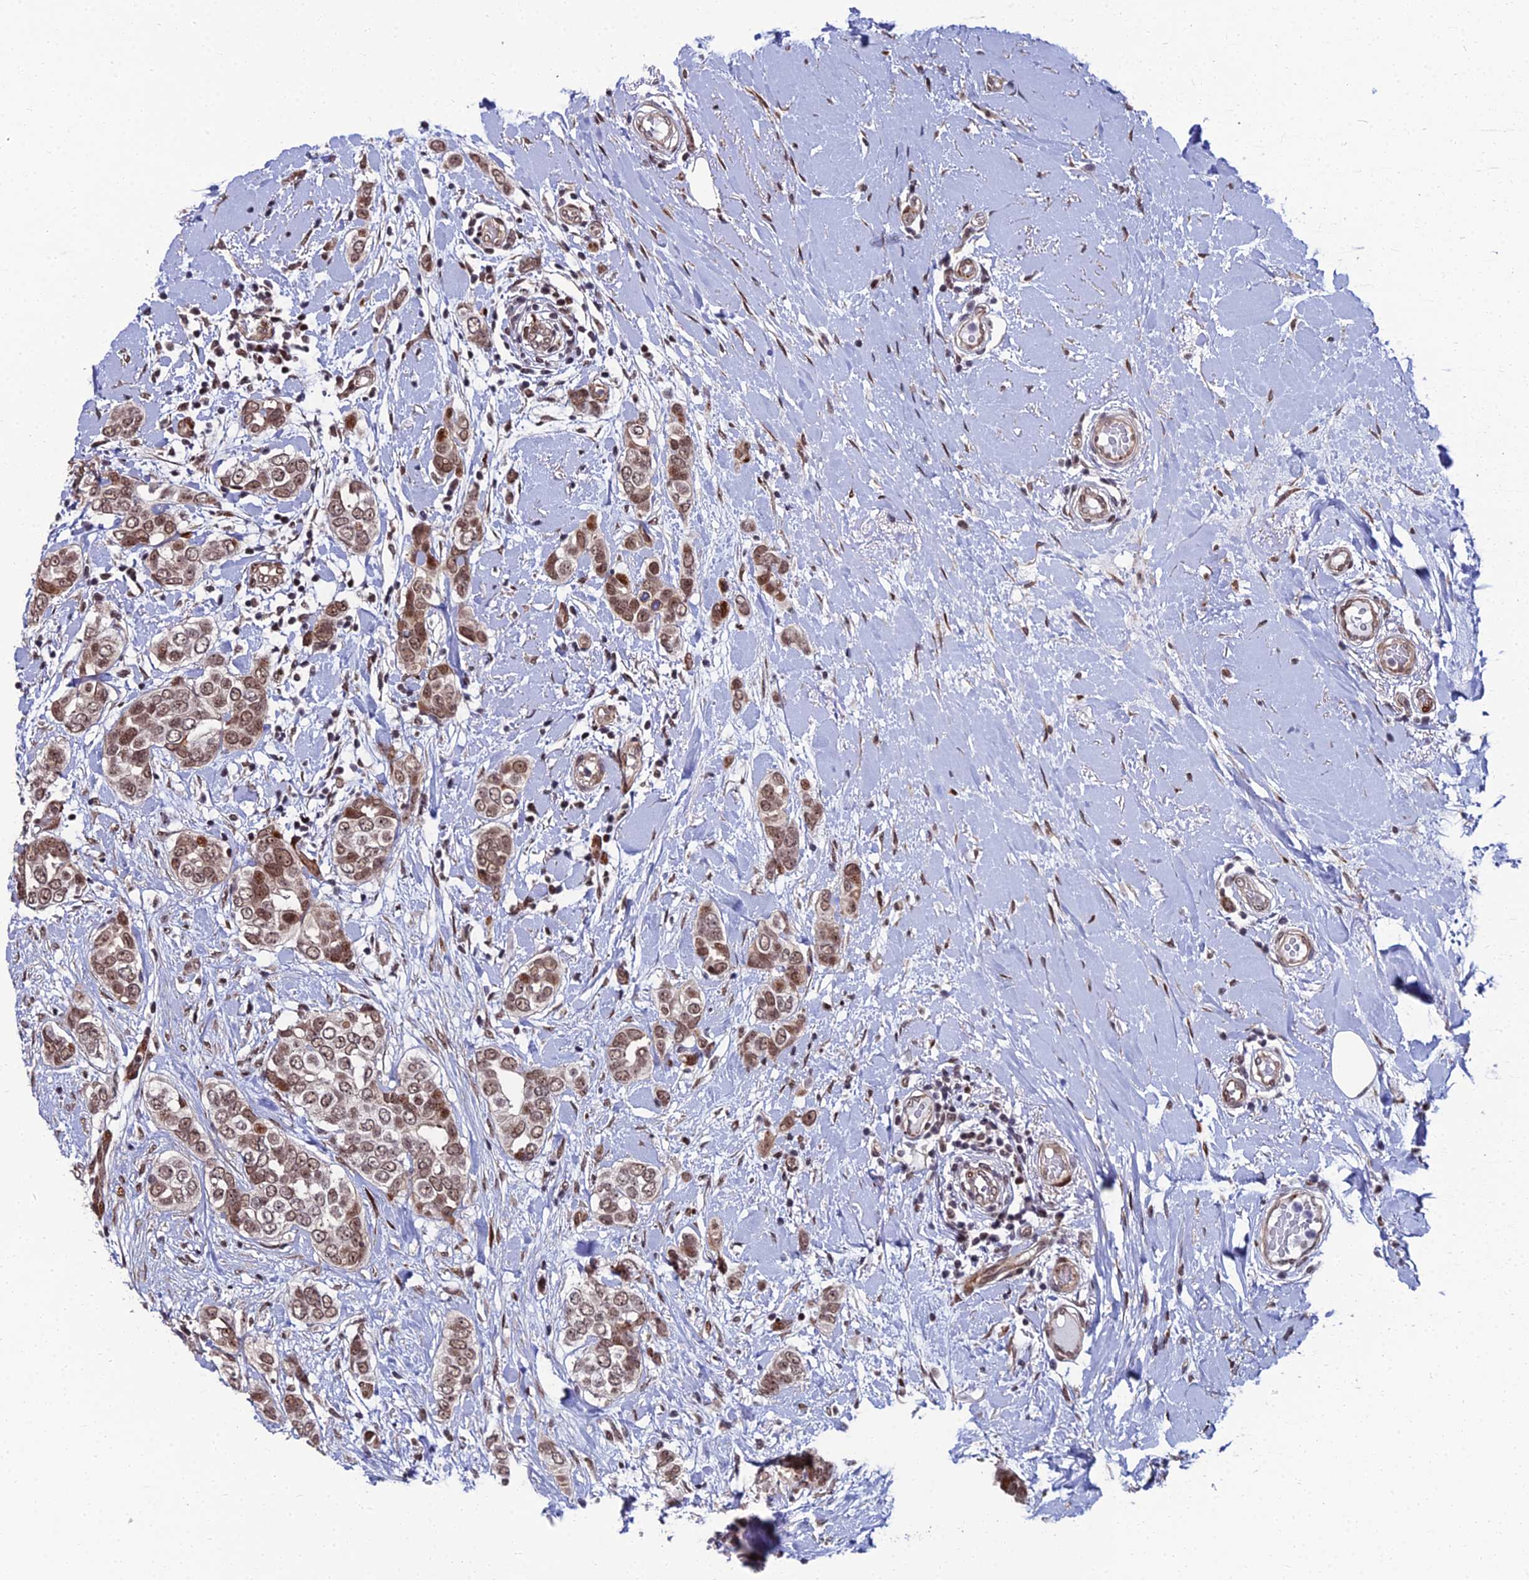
{"staining": {"intensity": "moderate", "quantity": ">75%", "location": "nuclear"}, "tissue": "breast cancer", "cell_type": "Tumor cells", "image_type": "cancer", "snomed": [{"axis": "morphology", "description": "Lobular carcinoma"}, {"axis": "topography", "description": "Breast"}], "caption": "DAB (3,3'-diaminobenzidine) immunohistochemical staining of breast cancer displays moderate nuclear protein staining in about >75% of tumor cells.", "gene": "ZNF668", "patient": {"sex": "female", "age": 51}}